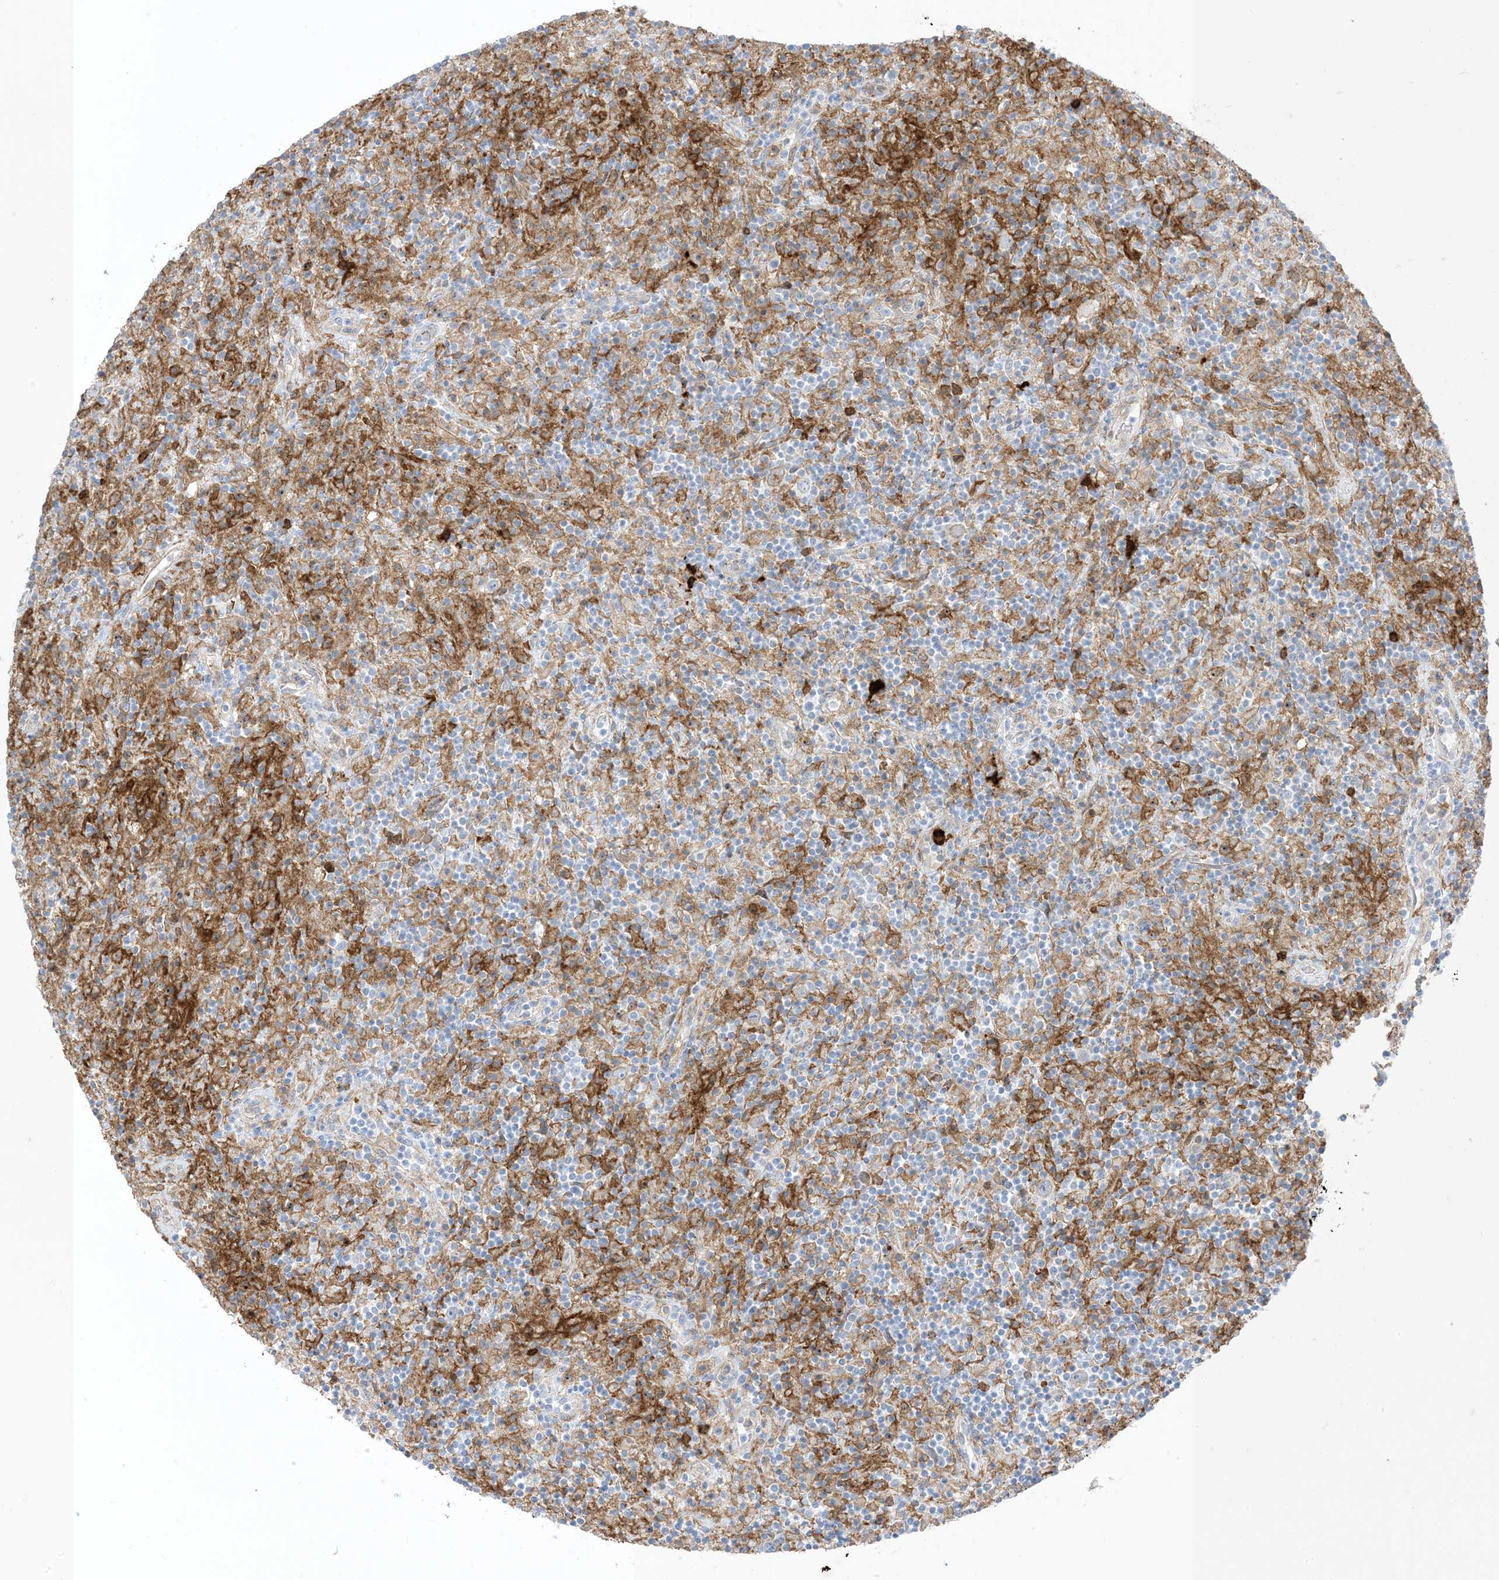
{"staining": {"intensity": "negative", "quantity": "none", "location": "none"}, "tissue": "lymphoma", "cell_type": "Tumor cells", "image_type": "cancer", "snomed": [{"axis": "morphology", "description": "Hodgkin's disease, NOS"}, {"axis": "topography", "description": "Lymph node"}], "caption": "Protein analysis of lymphoma displays no significant staining in tumor cells.", "gene": "GSN", "patient": {"sex": "male", "age": 70}}